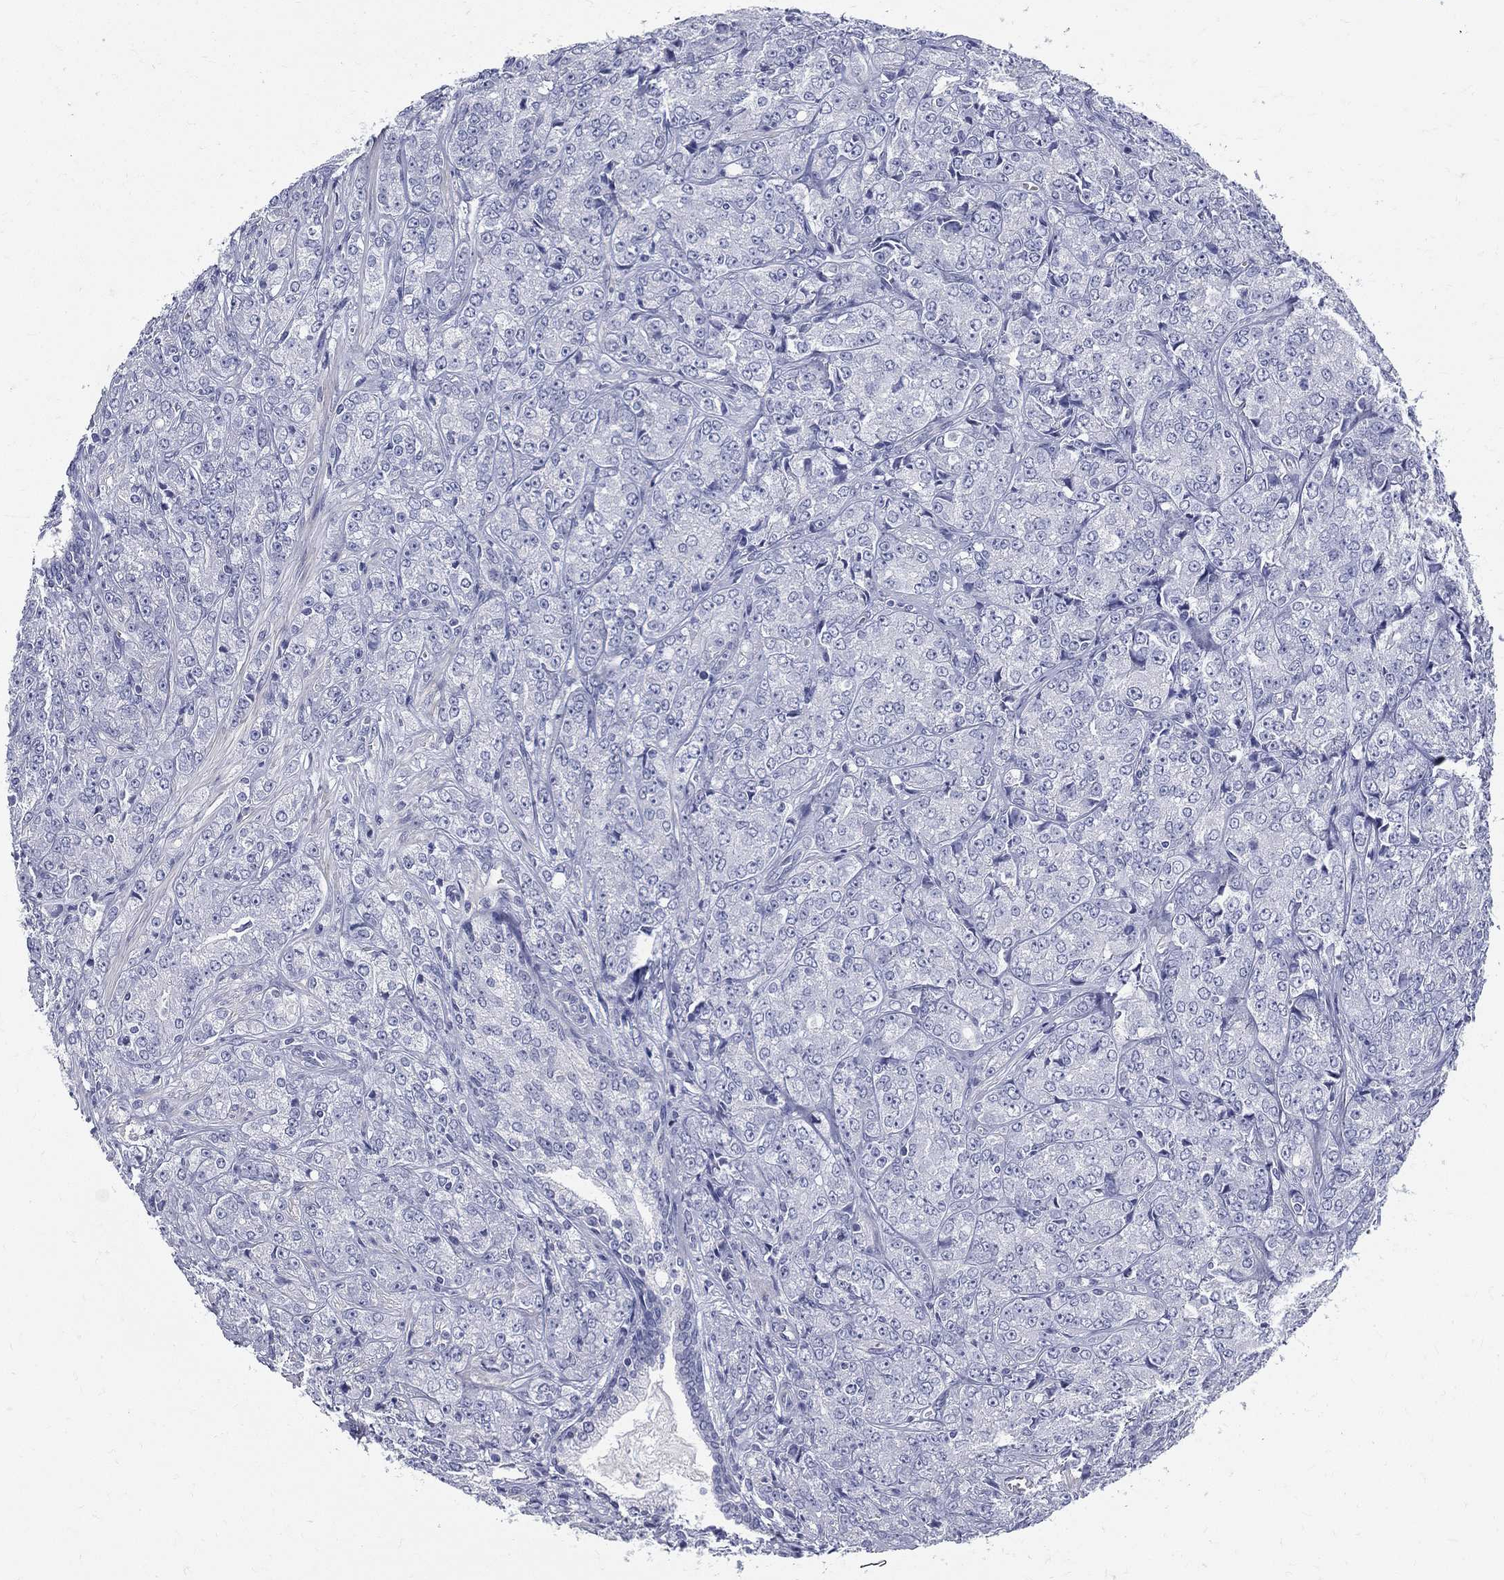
{"staining": {"intensity": "negative", "quantity": "none", "location": "none"}, "tissue": "prostate cancer", "cell_type": "Tumor cells", "image_type": "cancer", "snomed": [{"axis": "morphology", "description": "Adenocarcinoma, NOS"}, {"axis": "topography", "description": "Prostate and seminal vesicle, NOS"}, {"axis": "topography", "description": "Prostate"}], "caption": "Immunohistochemistry (IHC) of human adenocarcinoma (prostate) reveals no positivity in tumor cells.", "gene": "ETNPPL", "patient": {"sex": "male", "age": 68}}